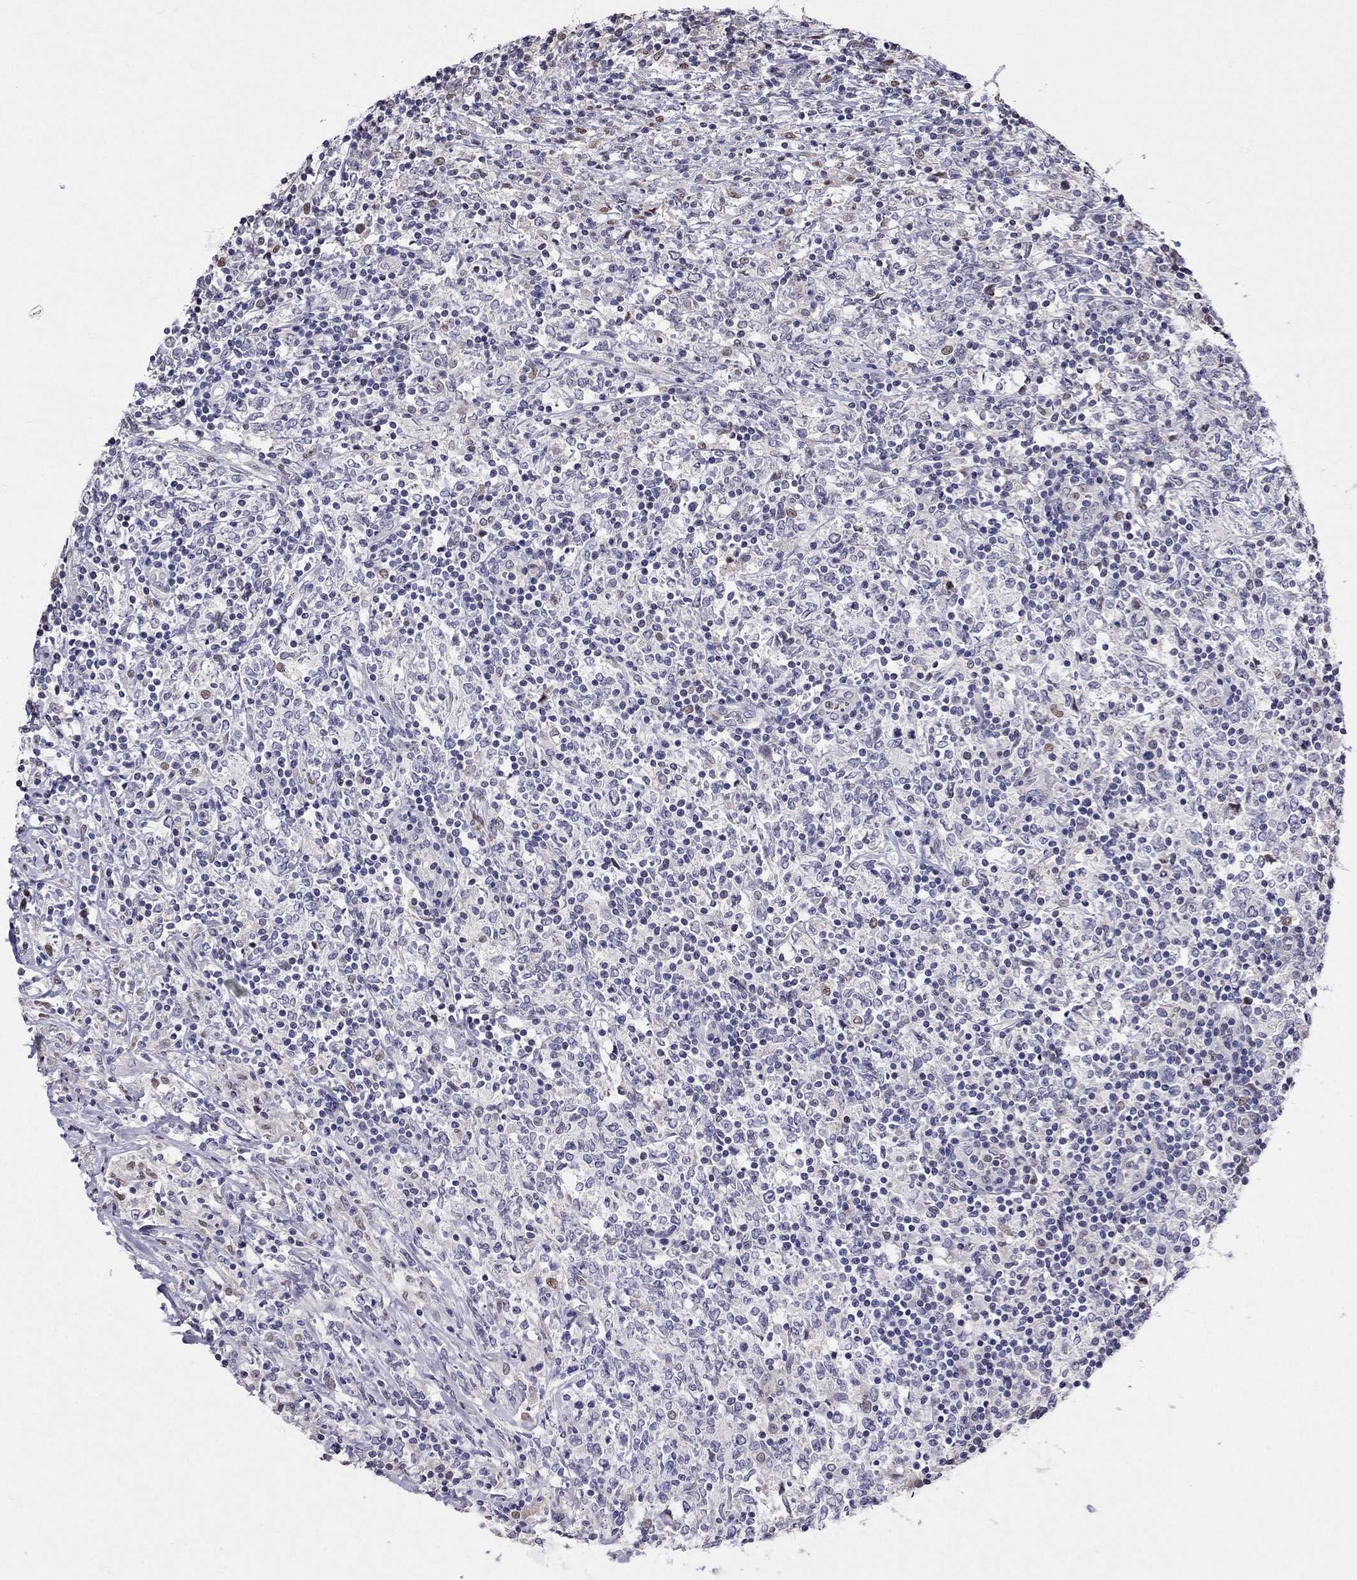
{"staining": {"intensity": "negative", "quantity": "none", "location": "none"}, "tissue": "lymphoma", "cell_type": "Tumor cells", "image_type": "cancer", "snomed": [{"axis": "morphology", "description": "Malignant lymphoma, non-Hodgkin's type, High grade"}, {"axis": "topography", "description": "Lymph node"}], "caption": "An IHC photomicrograph of lymphoma is shown. There is no staining in tumor cells of lymphoma. Nuclei are stained in blue.", "gene": "LRRC39", "patient": {"sex": "female", "age": 84}}